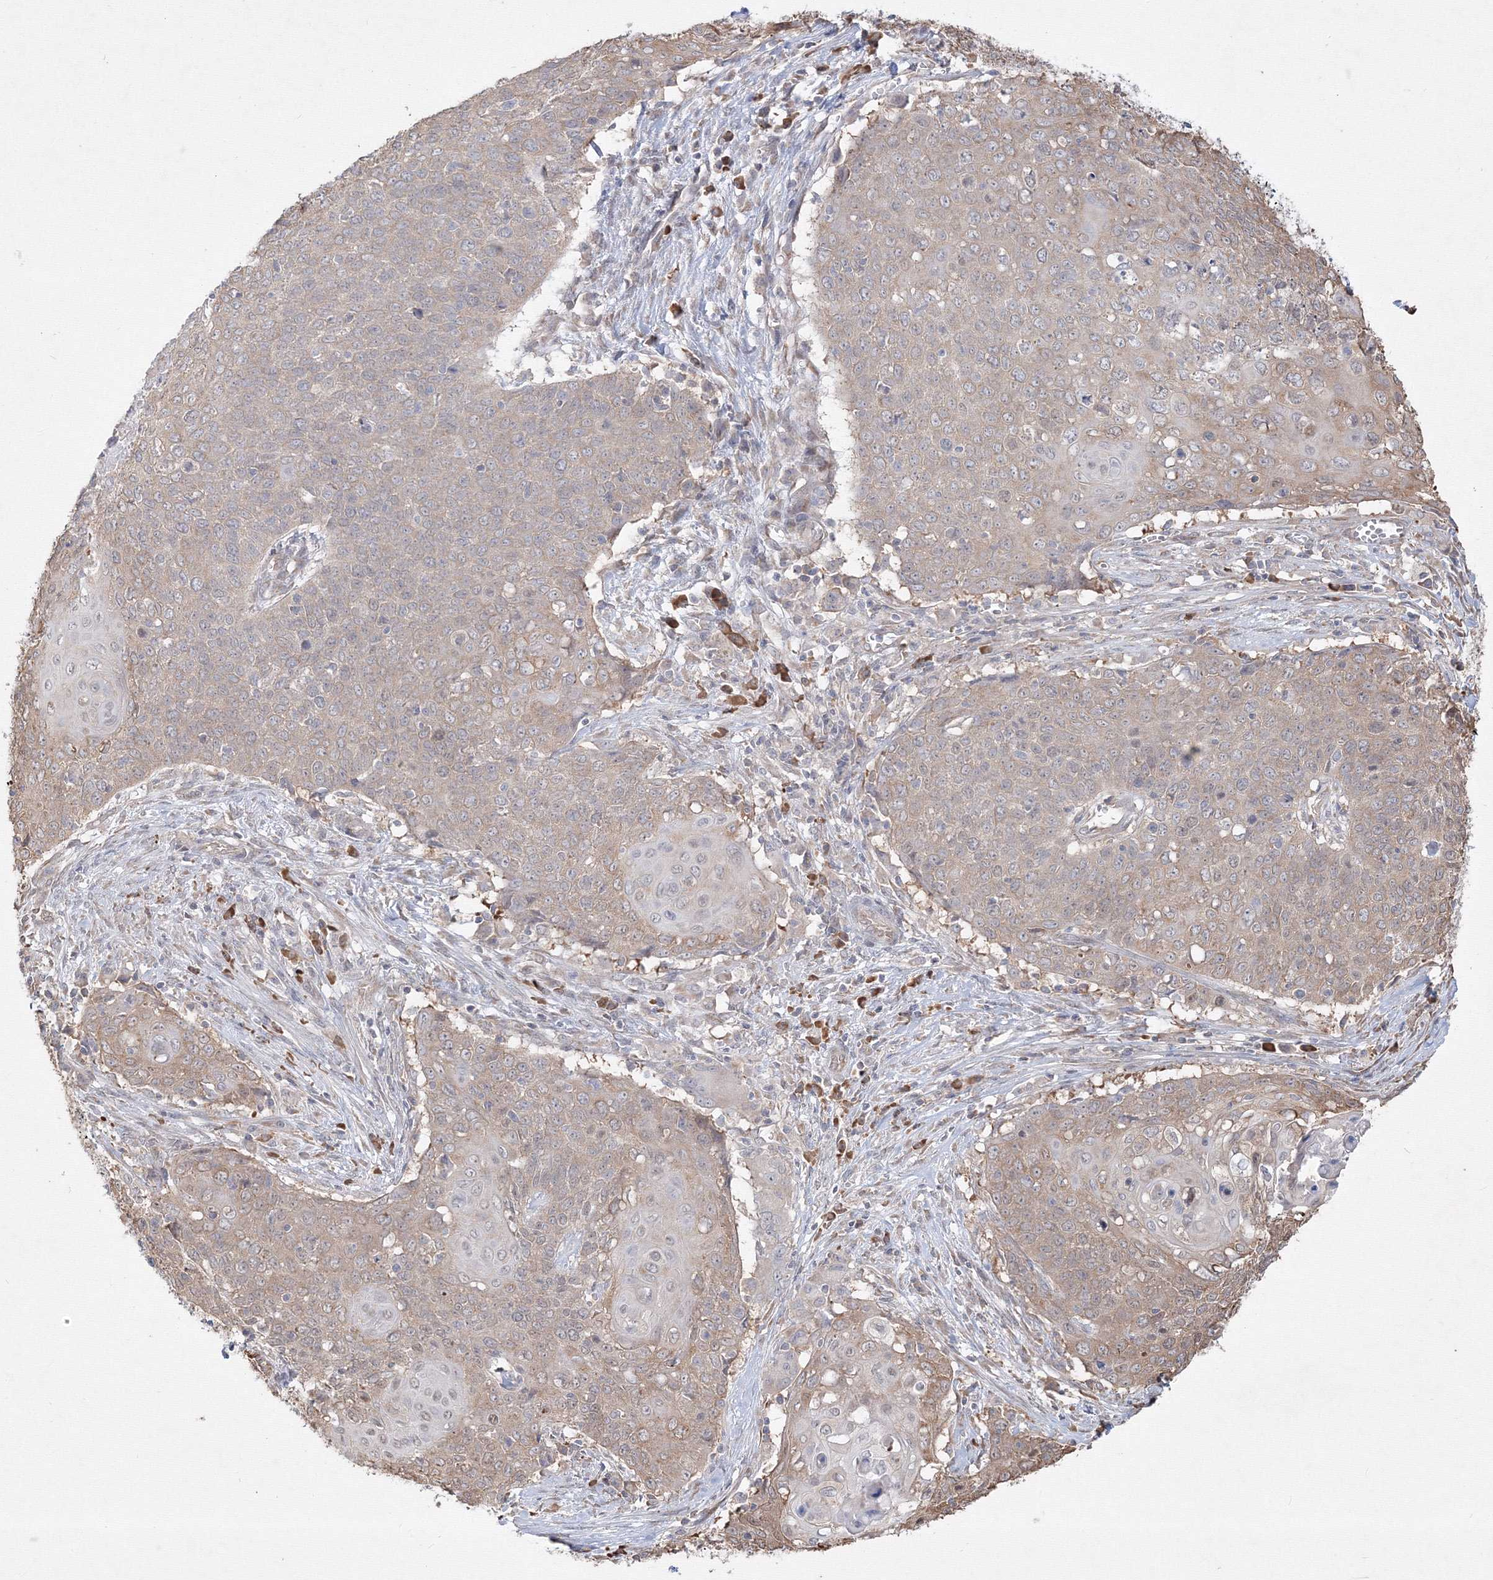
{"staining": {"intensity": "weak", "quantity": ">75%", "location": "cytoplasmic/membranous"}, "tissue": "cervical cancer", "cell_type": "Tumor cells", "image_type": "cancer", "snomed": [{"axis": "morphology", "description": "Squamous cell carcinoma, NOS"}, {"axis": "topography", "description": "Cervix"}], "caption": "This histopathology image shows immunohistochemistry staining of cervical cancer (squamous cell carcinoma), with low weak cytoplasmic/membranous expression in about >75% of tumor cells.", "gene": "FBXL8", "patient": {"sex": "female", "age": 39}}